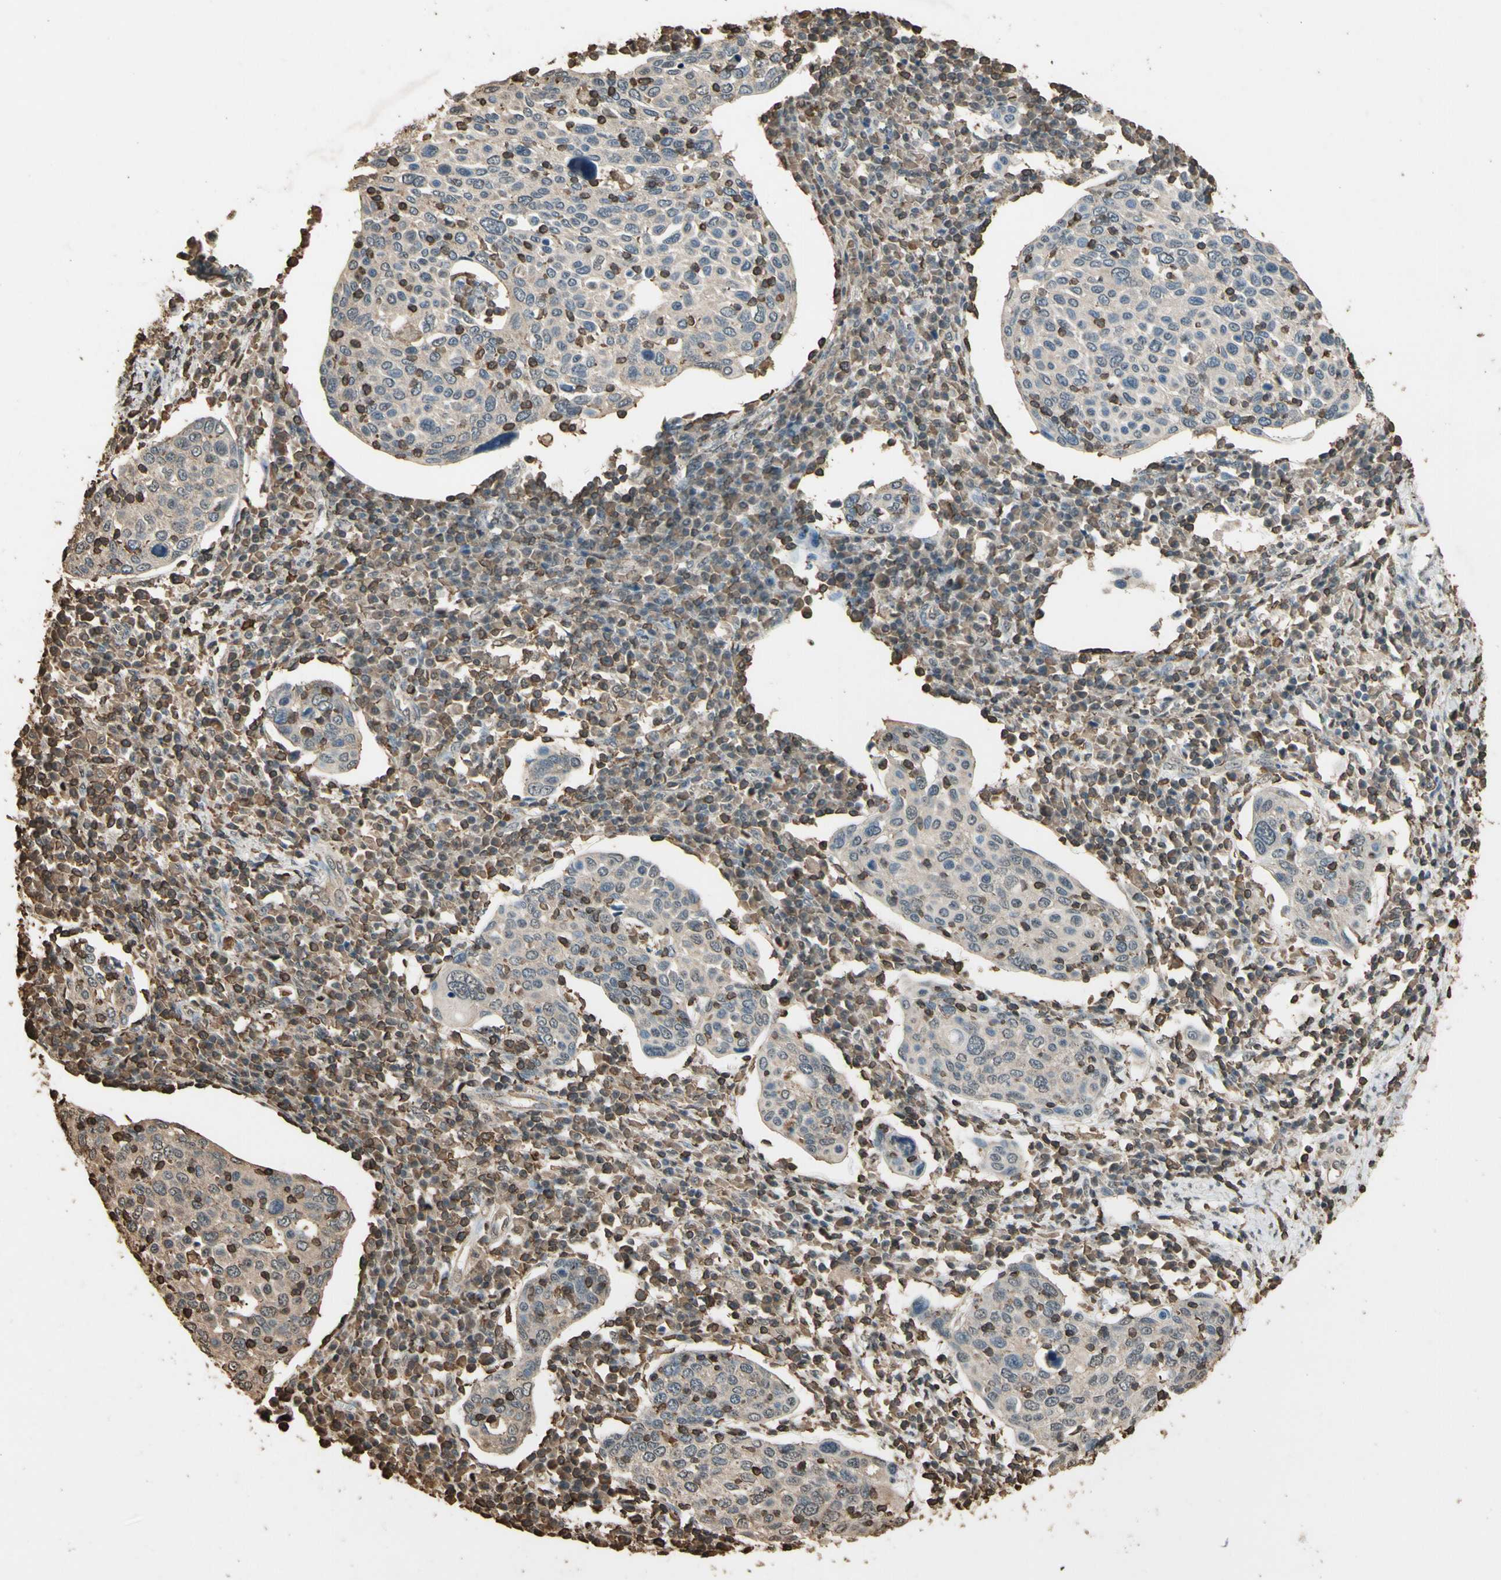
{"staining": {"intensity": "weak", "quantity": "25%-75%", "location": "cytoplasmic/membranous"}, "tissue": "cervical cancer", "cell_type": "Tumor cells", "image_type": "cancer", "snomed": [{"axis": "morphology", "description": "Squamous cell carcinoma, NOS"}, {"axis": "topography", "description": "Cervix"}], "caption": "An immunohistochemistry (IHC) micrograph of neoplastic tissue is shown. Protein staining in brown highlights weak cytoplasmic/membranous positivity in cervical squamous cell carcinoma within tumor cells.", "gene": "TNFSF13B", "patient": {"sex": "female", "age": 40}}